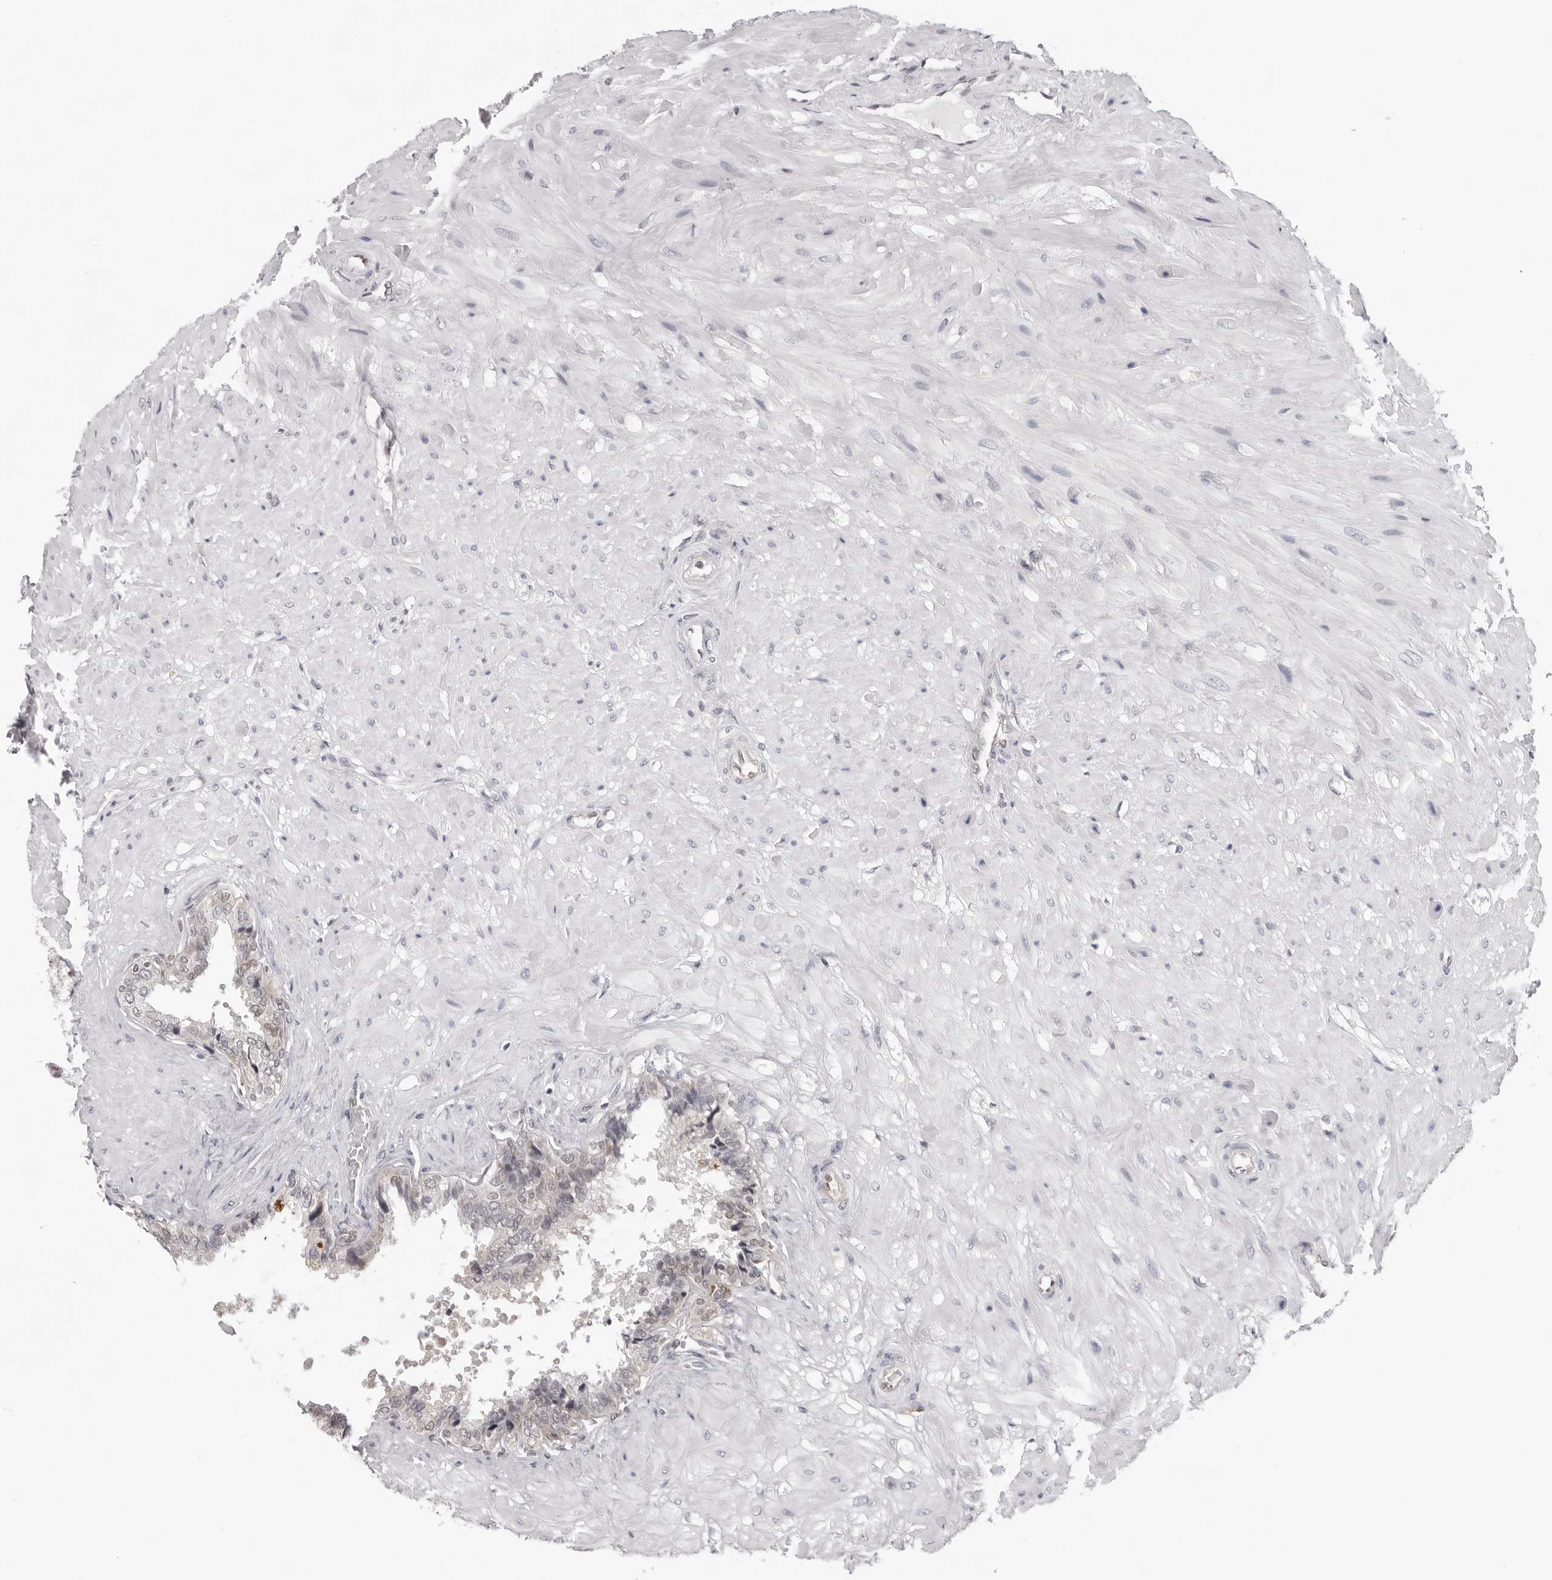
{"staining": {"intensity": "moderate", "quantity": "25%-75%", "location": "cytoplasmic/membranous"}, "tissue": "seminal vesicle", "cell_type": "Glandular cells", "image_type": "normal", "snomed": [{"axis": "morphology", "description": "Normal tissue, NOS"}, {"axis": "topography", "description": "Seminal veicle"}], "caption": "IHC histopathology image of normal human seminal vesicle stained for a protein (brown), which exhibits medium levels of moderate cytoplasmic/membranous staining in about 25%-75% of glandular cells.", "gene": "CASP7", "patient": {"sex": "male", "age": 46}}